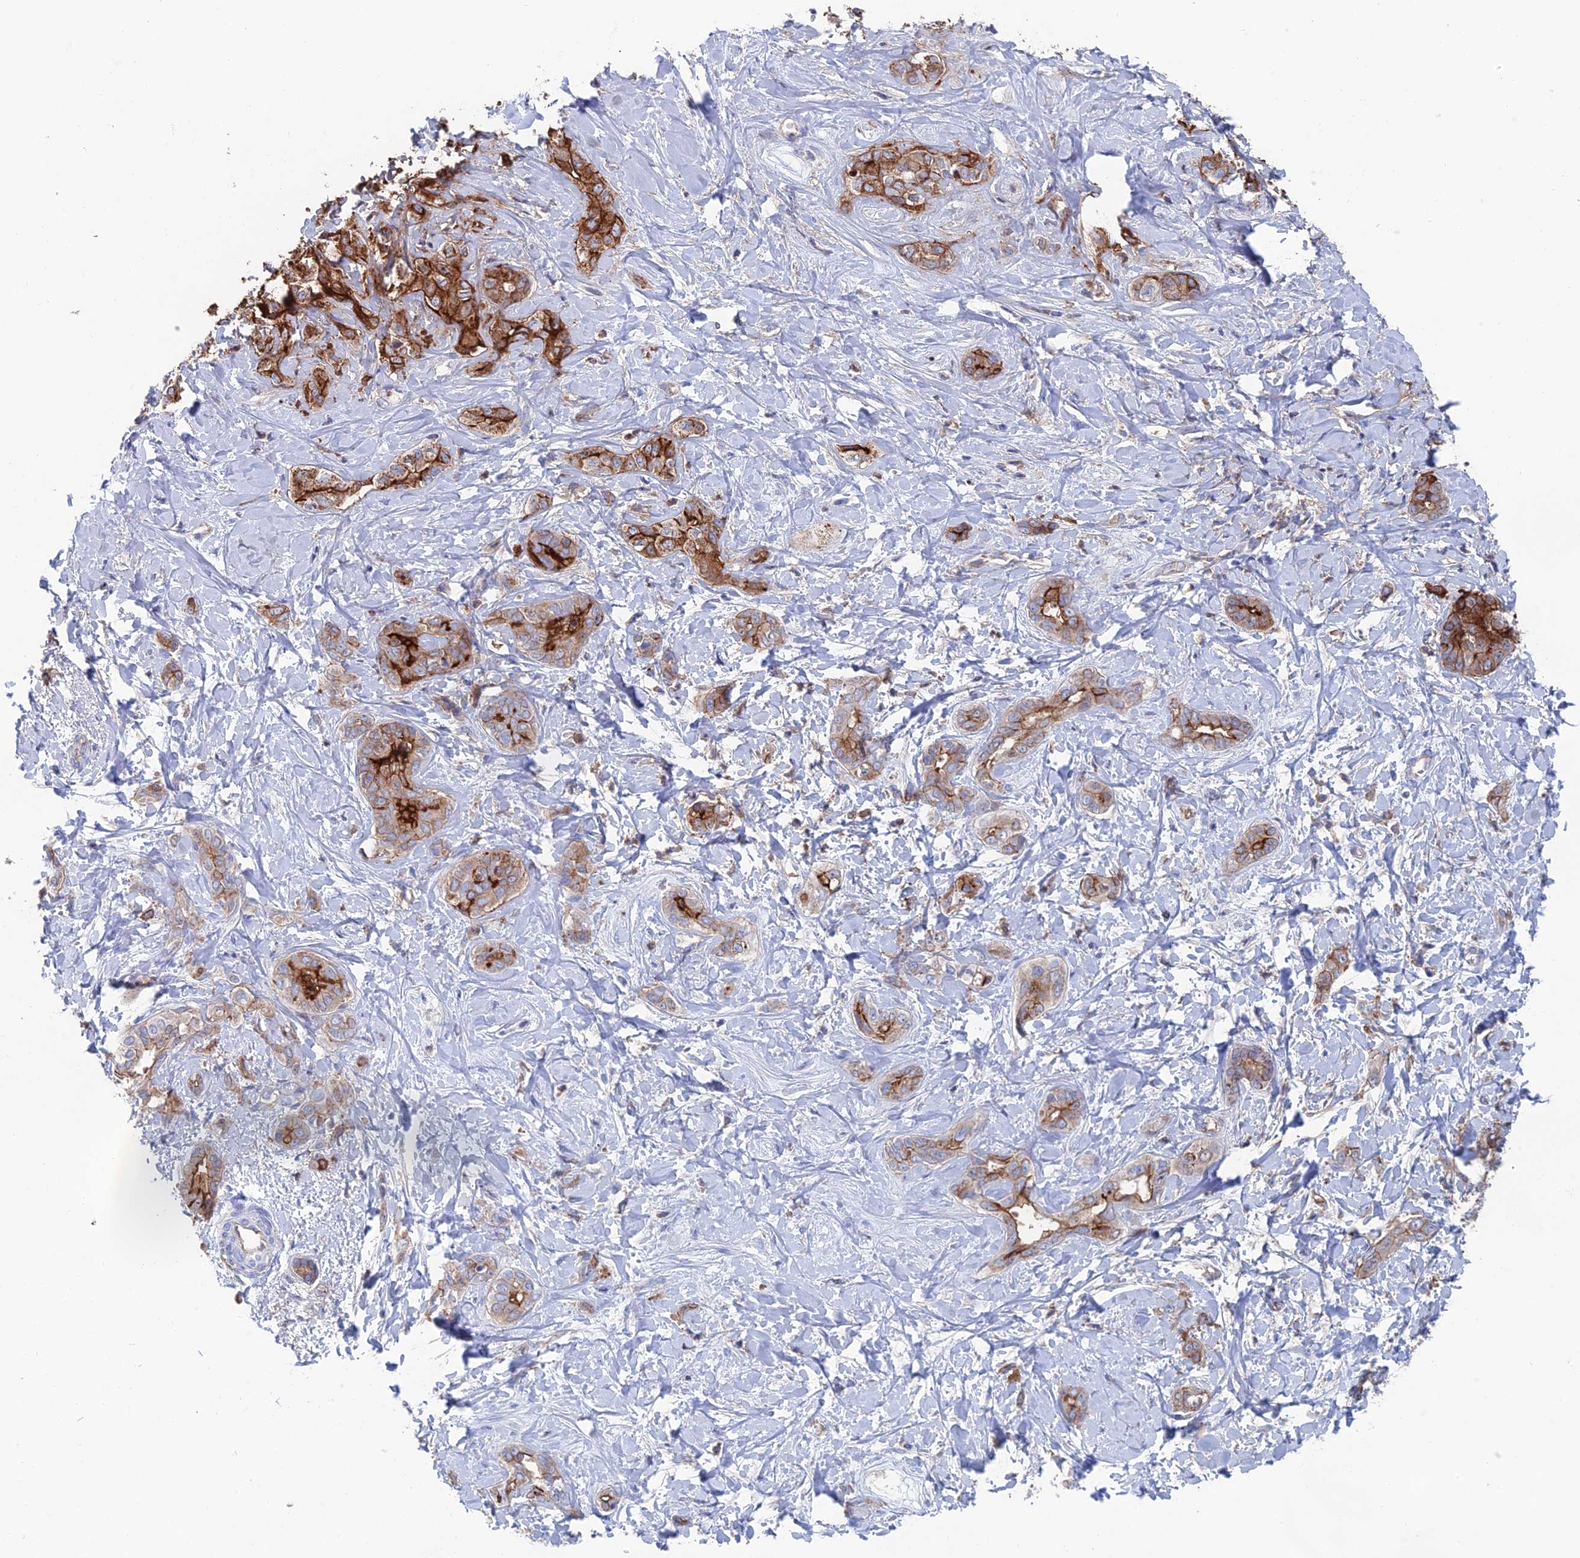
{"staining": {"intensity": "strong", "quantity": "25%-75%", "location": "cytoplasmic/membranous"}, "tissue": "liver cancer", "cell_type": "Tumor cells", "image_type": "cancer", "snomed": [{"axis": "morphology", "description": "Cholangiocarcinoma"}, {"axis": "topography", "description": "Liver"}], "caption": "Liver cancer stained for a protein shows strong cytoplasmic/membranous positivity in tumor cells.", "gene": "SNX11", "patient": {"sex": "female", "age": 77}}